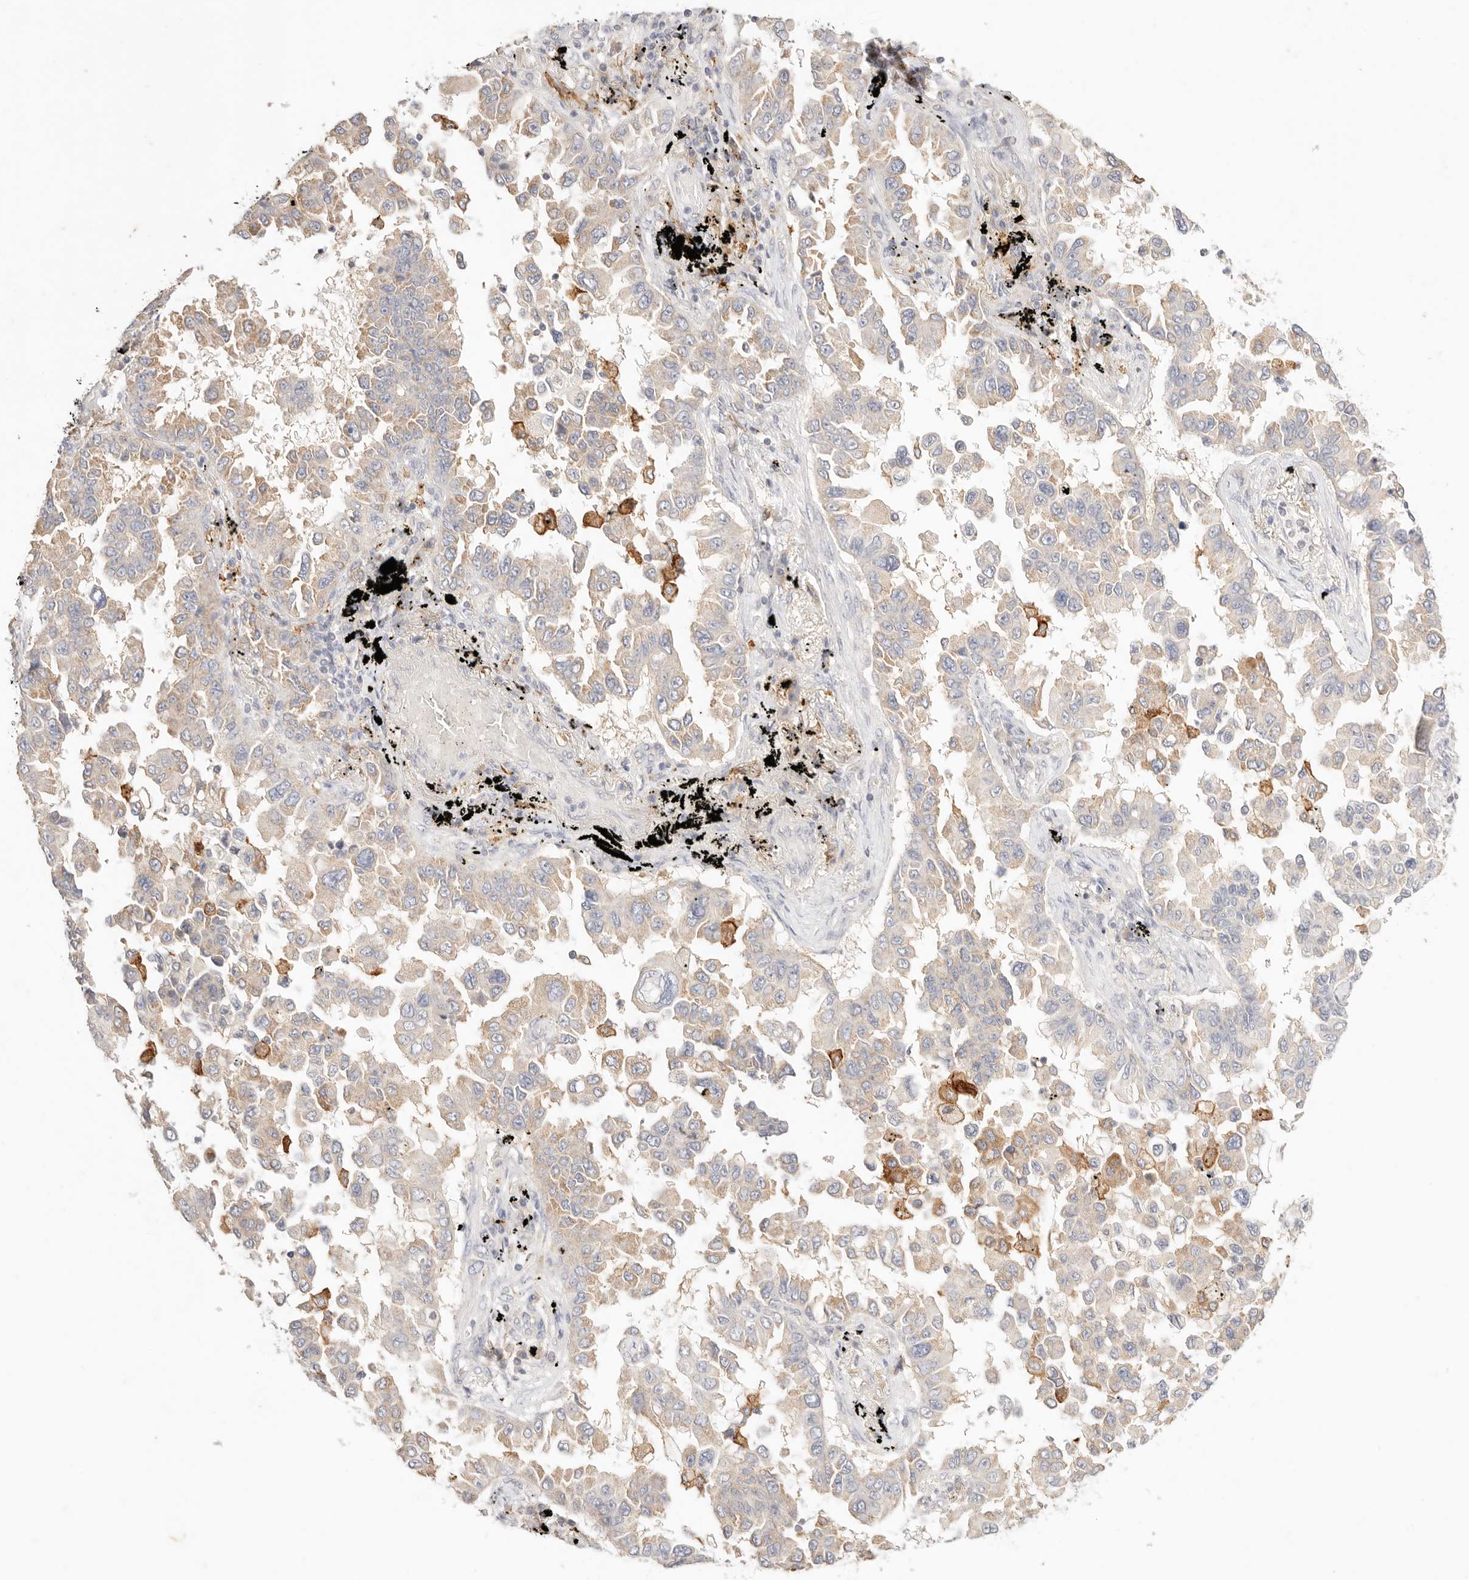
{"staining": {"intensity": "weak", "quantity": "25%-75%", "location": "cytoplasmic/membranous"}, "tissue": "lung cancer", "cell_type": "Tumor cells", "image_type": "cancer", "snomed": [{"axis": "morphology", "description": "Adenocarcinoma, NOS"}, {"axis": "topography", "description": "Lung"}], "caption": "Human lung cancer stained with a protein marker displays weak staining in tumor cells.", "gene": "HK2", "patient": {"sex": "female", "age": 67}}